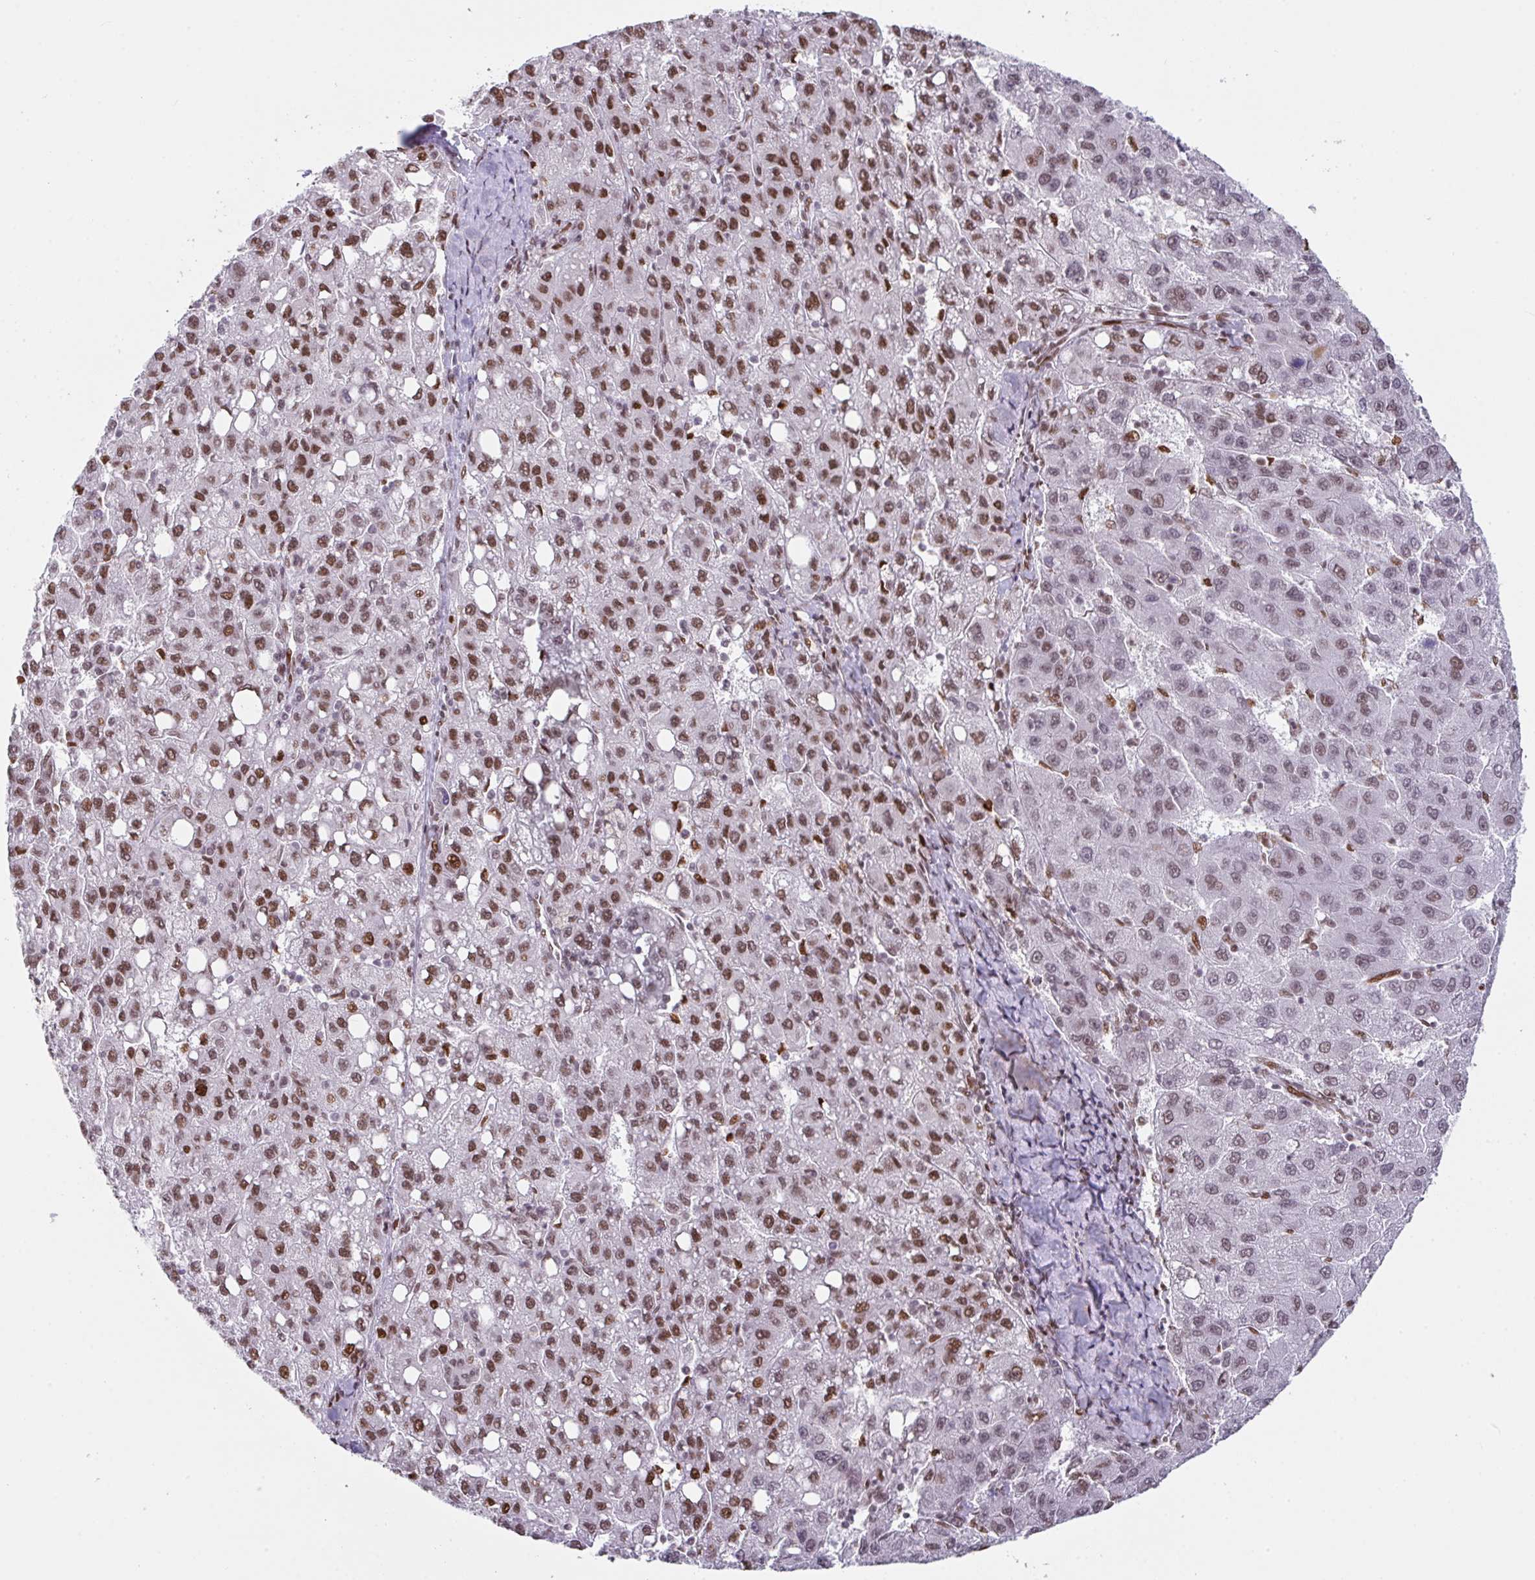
{"staining": {"intensity": "moderate", "quantity": "25%-75%", "location": "nuclear"}, "tissue": "liver cancer", "cell_type": "Tumor cells", "image_type": "cancer", "snomed": [{"axis": "morphology", "description": "Carcinoma, Hepatocellular, NOS"}, {"axis": "topography", "description": "Liver"}], "caption": "Approximately 25%-75% of tumor cells in human liver cancer reveal moderate nuclear protein staining as visualized by brown immunohistochemical staining.", "gene": "CLP1", "patient": {"sex": "female", "age": 82}}